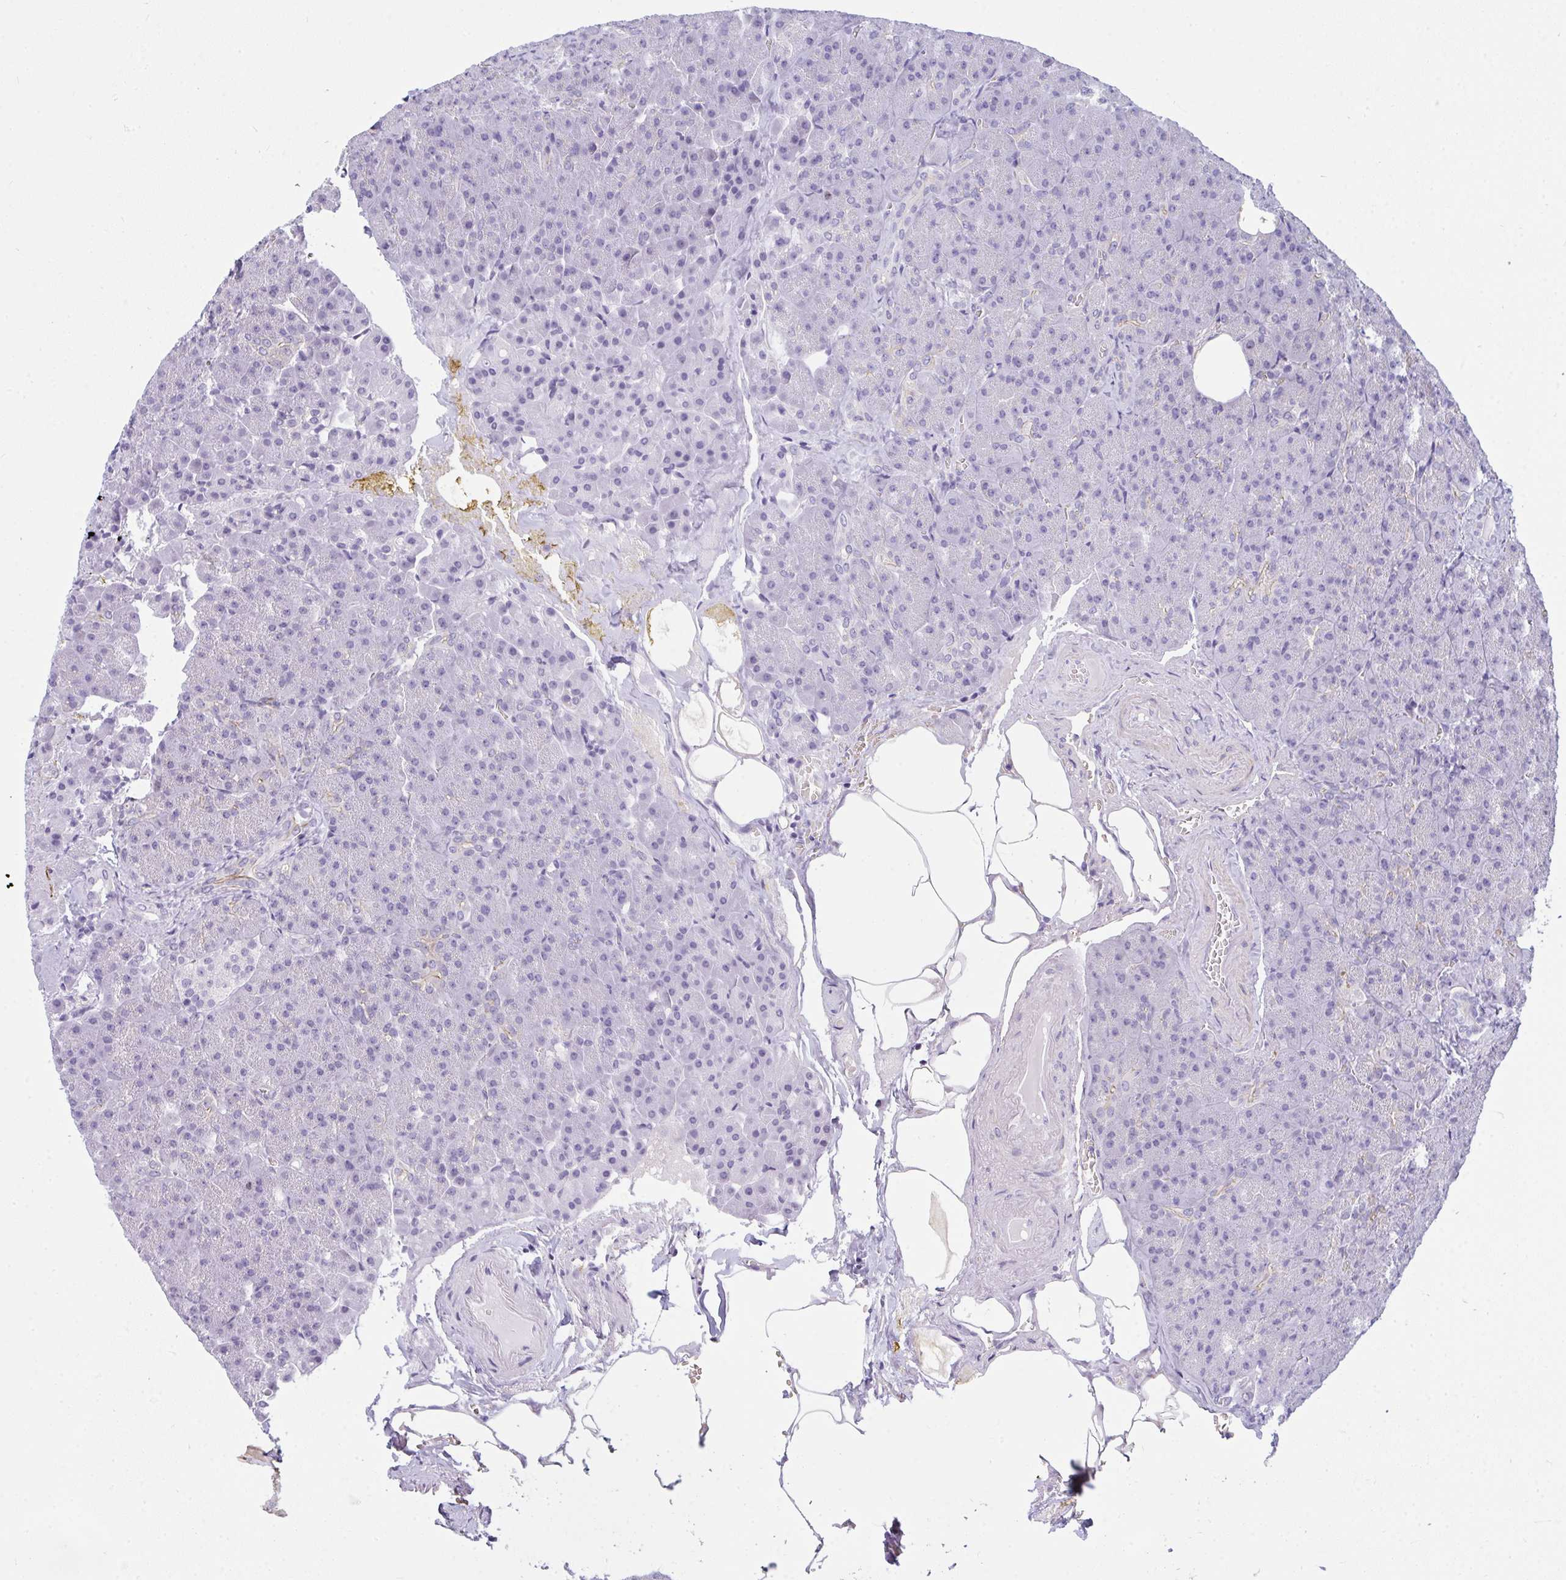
{"staining": {"intensity": "negative", "quantity": "none", "location": "none"}, "tissue": "pancreas", "cell_type": "Exocrine glandular cells", "image_type": "normal", "snomed": [{"axis": "morphology", "description": "Normal tissue, NOS"}, {"axis": "topography", "description": "Pancreas"}], "caption": "The photomicrograph displays no significant expression in exocrine glandular cells of pancreas.", "gene": "SUZ12", "patient": {"sex": "female", "age": 74}}